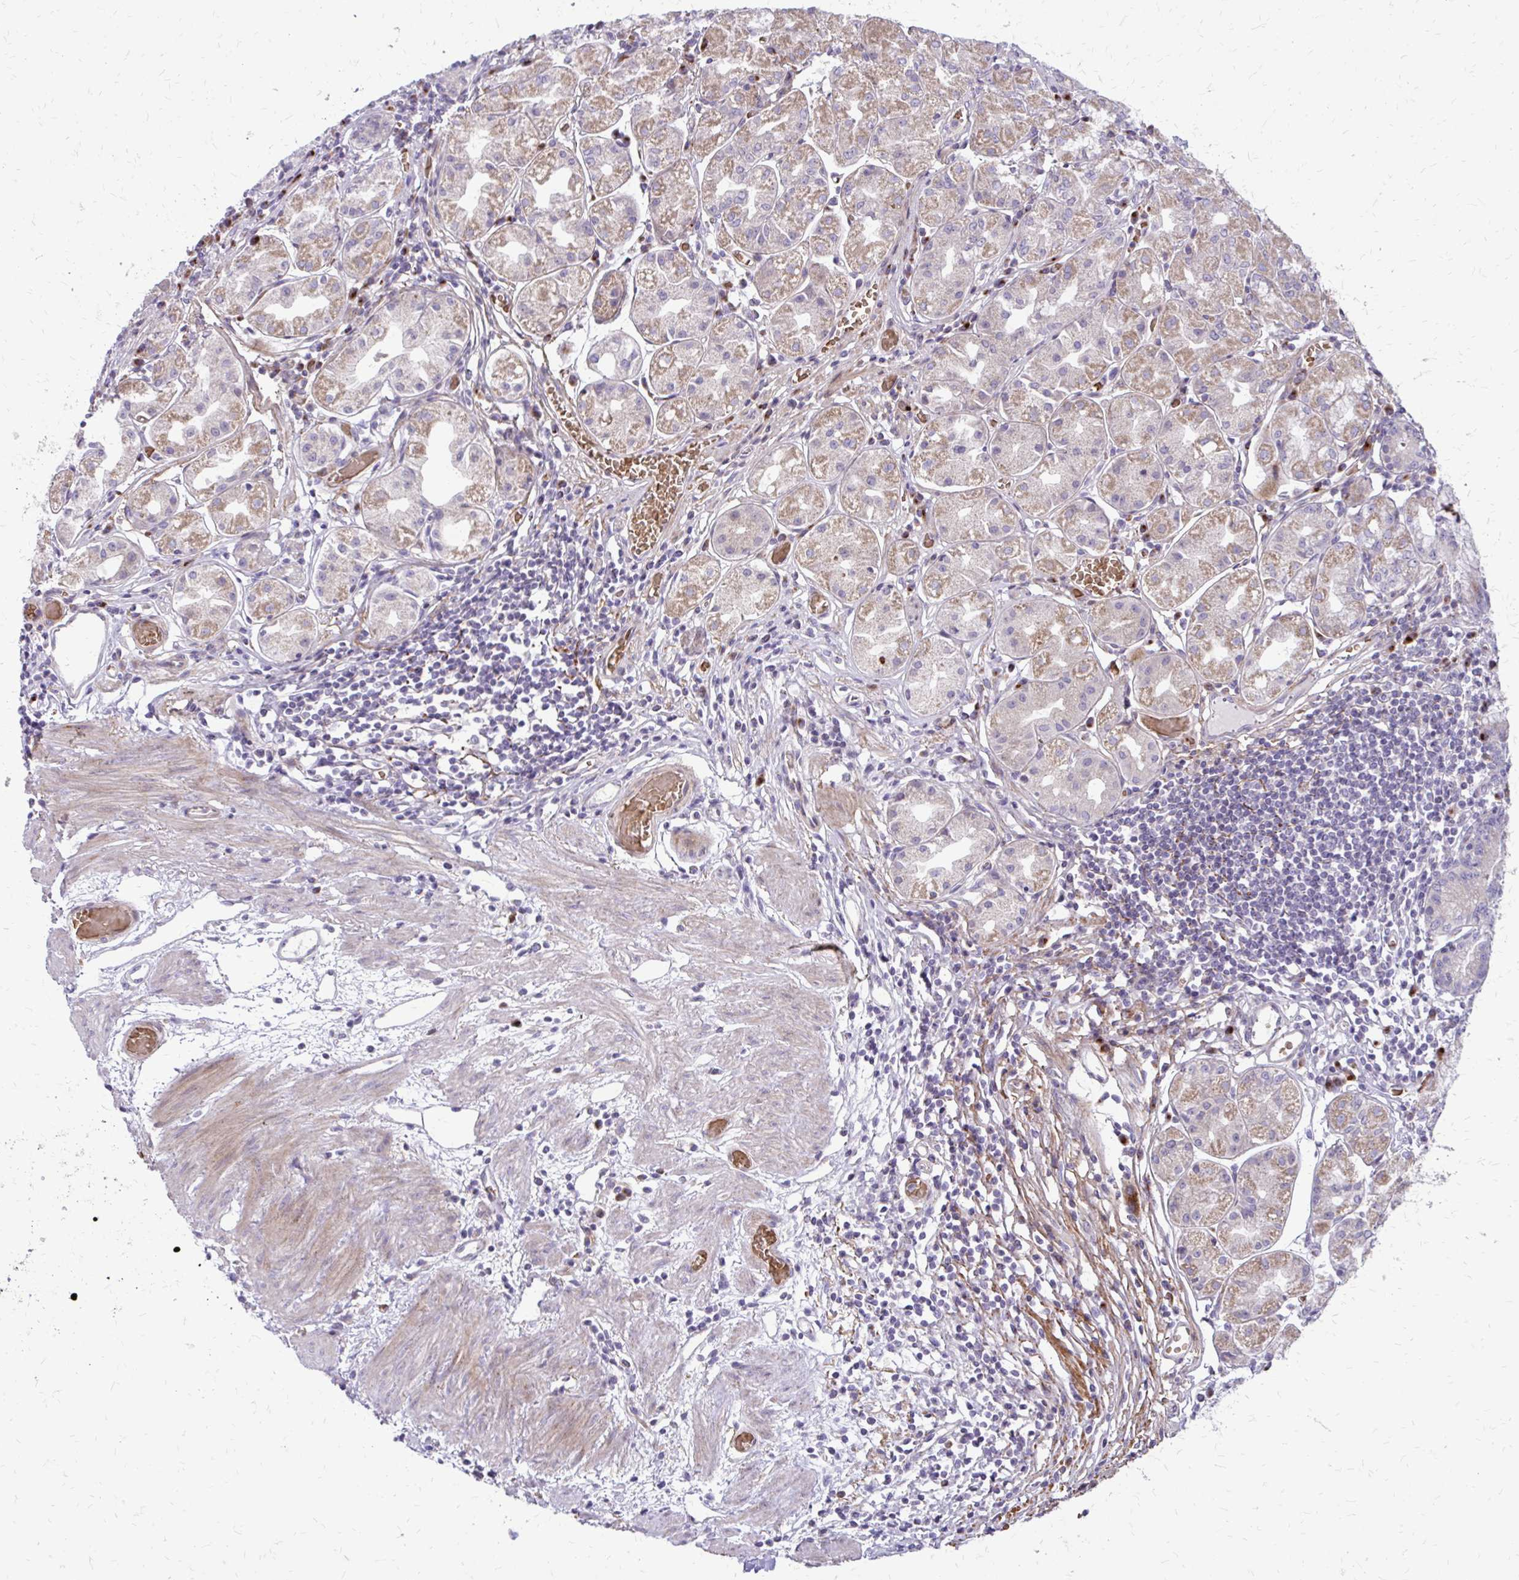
{"staining": {"intensity": "weak", "quantity": "25%-75%", "location": "cytoplasmic/membranous"}, "tissue": "stomach", "cell_type": "Glandular cells", "image_type": "normal", "snomed": [{"axis": "morphology", "description": "Normal tissue, NOS"}, {"axis": "topography", "description": "Stomach"}], "caption": "Normal stomach exhibits weak cytoplasmic/membranous staining in approximately 25%-75% of glandular cells.", "gene": "FUNDC2", "patient": {"sex": "male", "age": 55}}